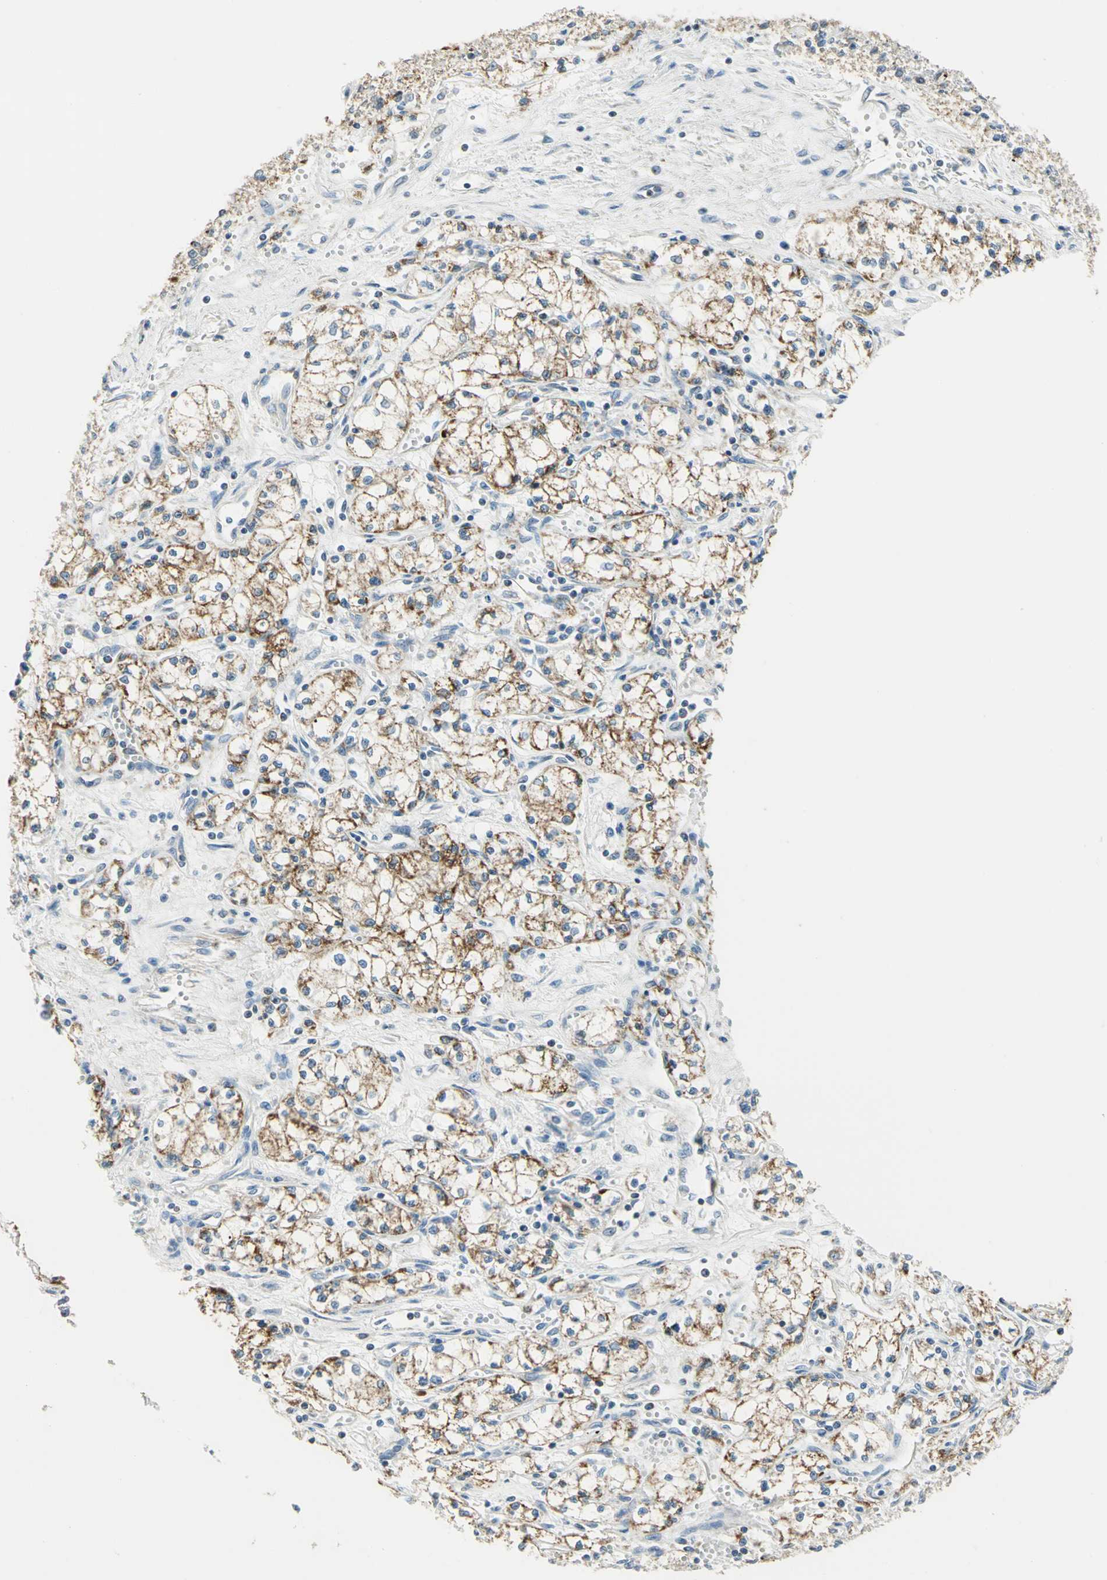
{"staining": {"intensity": "moderate", "quantity": "25%-75%", "location": "cytoplasmic/membranous"}, "tissue": "renal cancer", "cell_type": "Tumor cells", "image_type": "cancer", "snomed": [{"axis": "morphology", "description": "Normal tissue, NOS"}, {"axis": "morphology", "description": "Adenocarcinoma, NOS"}, {"axis": "topography", "description": "Kidney"}], "caption": "Human renal adenocarcinoma stained with a protein marker shows moderate staining in tumor cells.", "gene": "ACADM", "patient": {"sex": "male", "age": 59}}